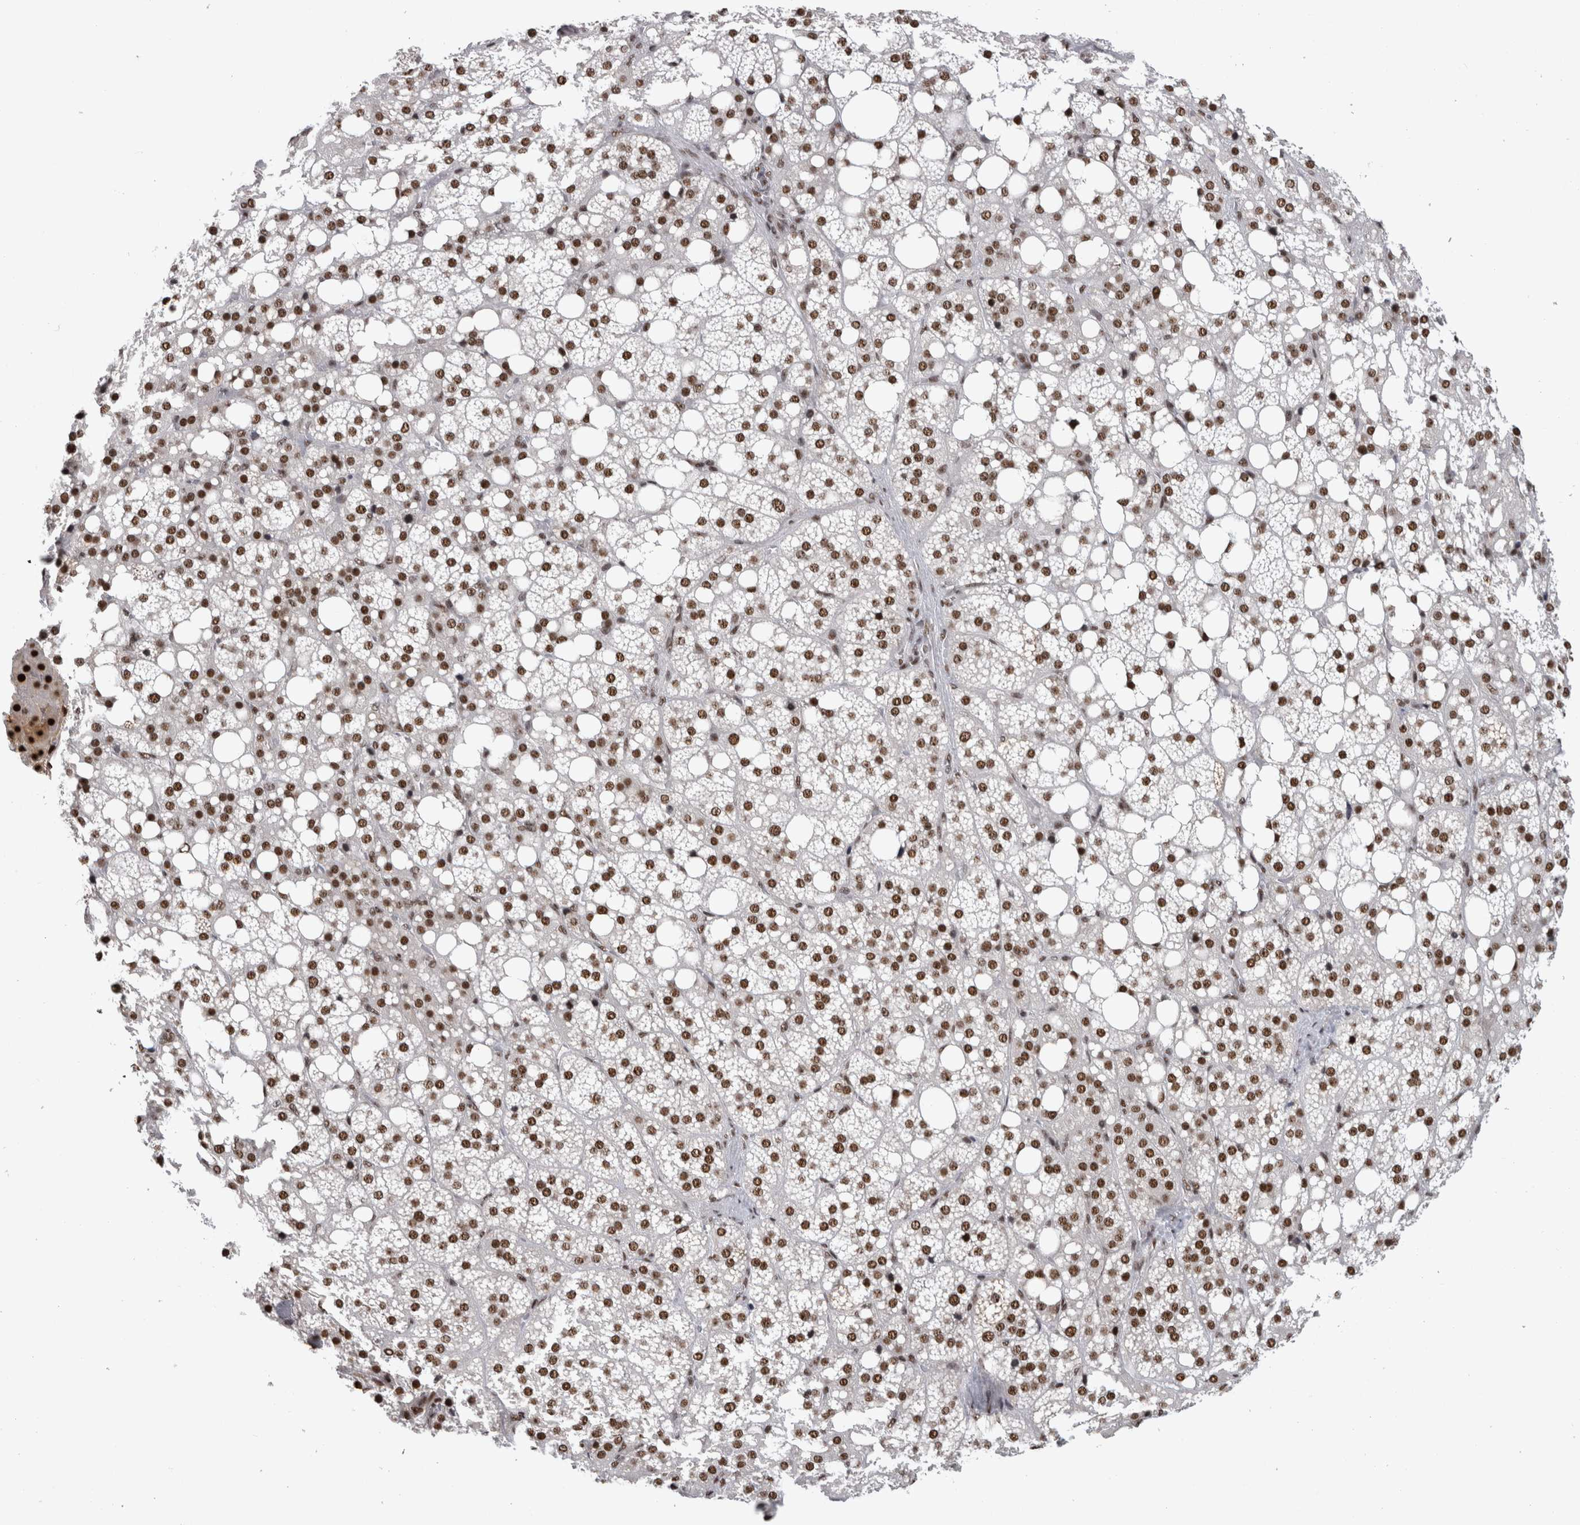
{"staining": {"intensity": "strong", "quantity": "25%-75%", "location": "nuclear"}, "tissue": "adrenal gland", "cell_type": "Glandular cells", "image_type": "normal", "snomed": [{"axis": "morphology", "description": "Normal tissue, NOS"}, {"axis": "topography", "description": "Adrenal gland"}], "caption": "A brown stain highlights strong nuclear staining of a protein in glandular cells of benign human adrenal gland. The protein is stained brown, and the nuclei are stained in blue (DAB (3,3'-diaminobenzidine) IHC with brightfield microscopy, high magnification).", "gene": "ZSCAN2", "patient": {"sex": "female", "age": 59}}